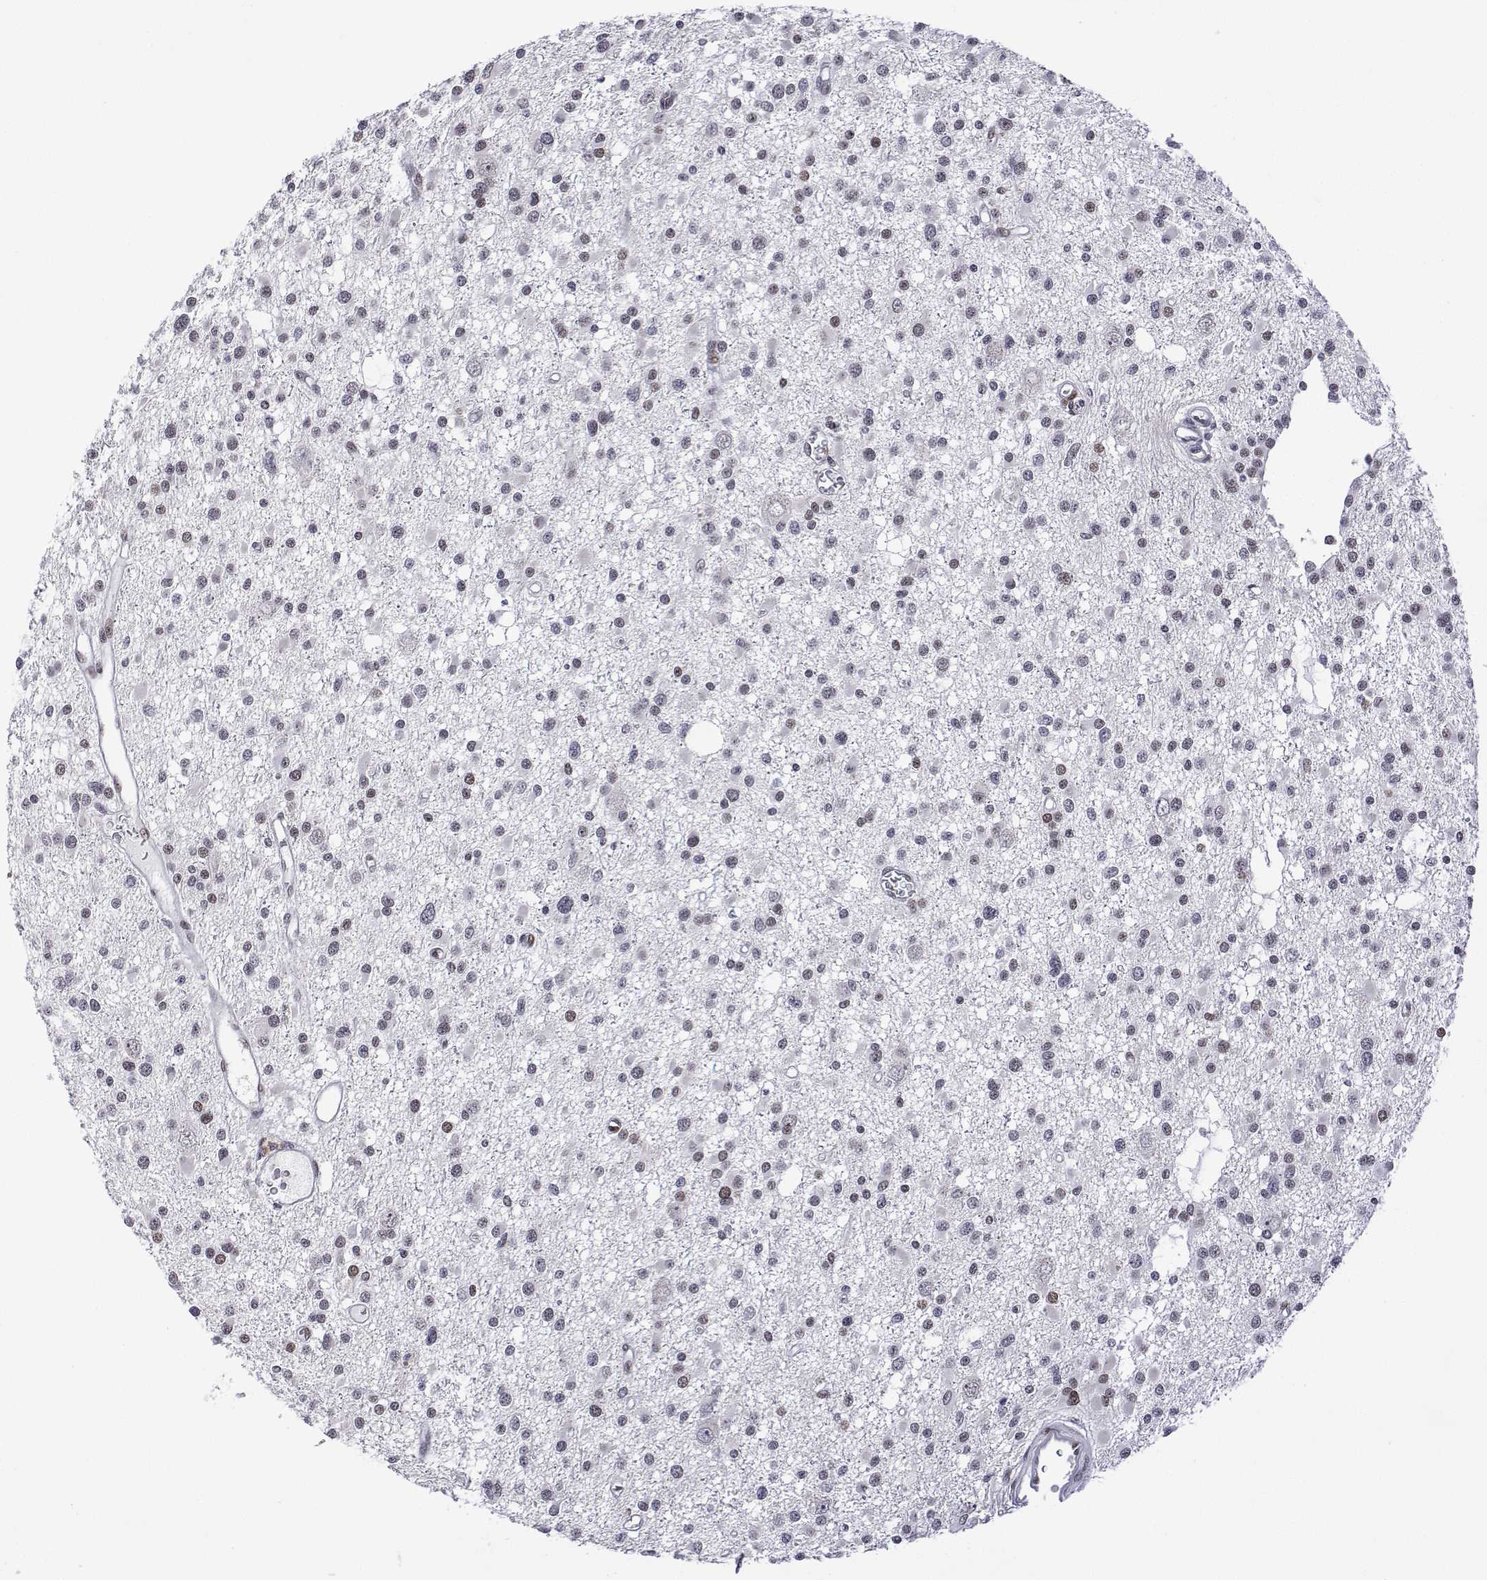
{"staining": {"intensity": "moderate", "quantity": "25%-75%", "location": "nuclear"}, "tissue": "glioma", "cell_type": "Tumor cells", "image_type": "cancer", "snomed": [{"axis": "morphology", "description": "Glioma, malignant, High grade"}, {"axis": "topography", "description": "Brain"}], "caption": "IHC (DAB) staining of high-grade glioma (malignant) exhibits moderate nuclear protein positivity in approximately 25%-75% of tumor cells. The staining is performed using DAB brown chromogen to label protein expression. The nuclei are counter-stained blue using hematoxylin.", "gene": "XPC", "patient": {"sex": "male", "age": 54}}